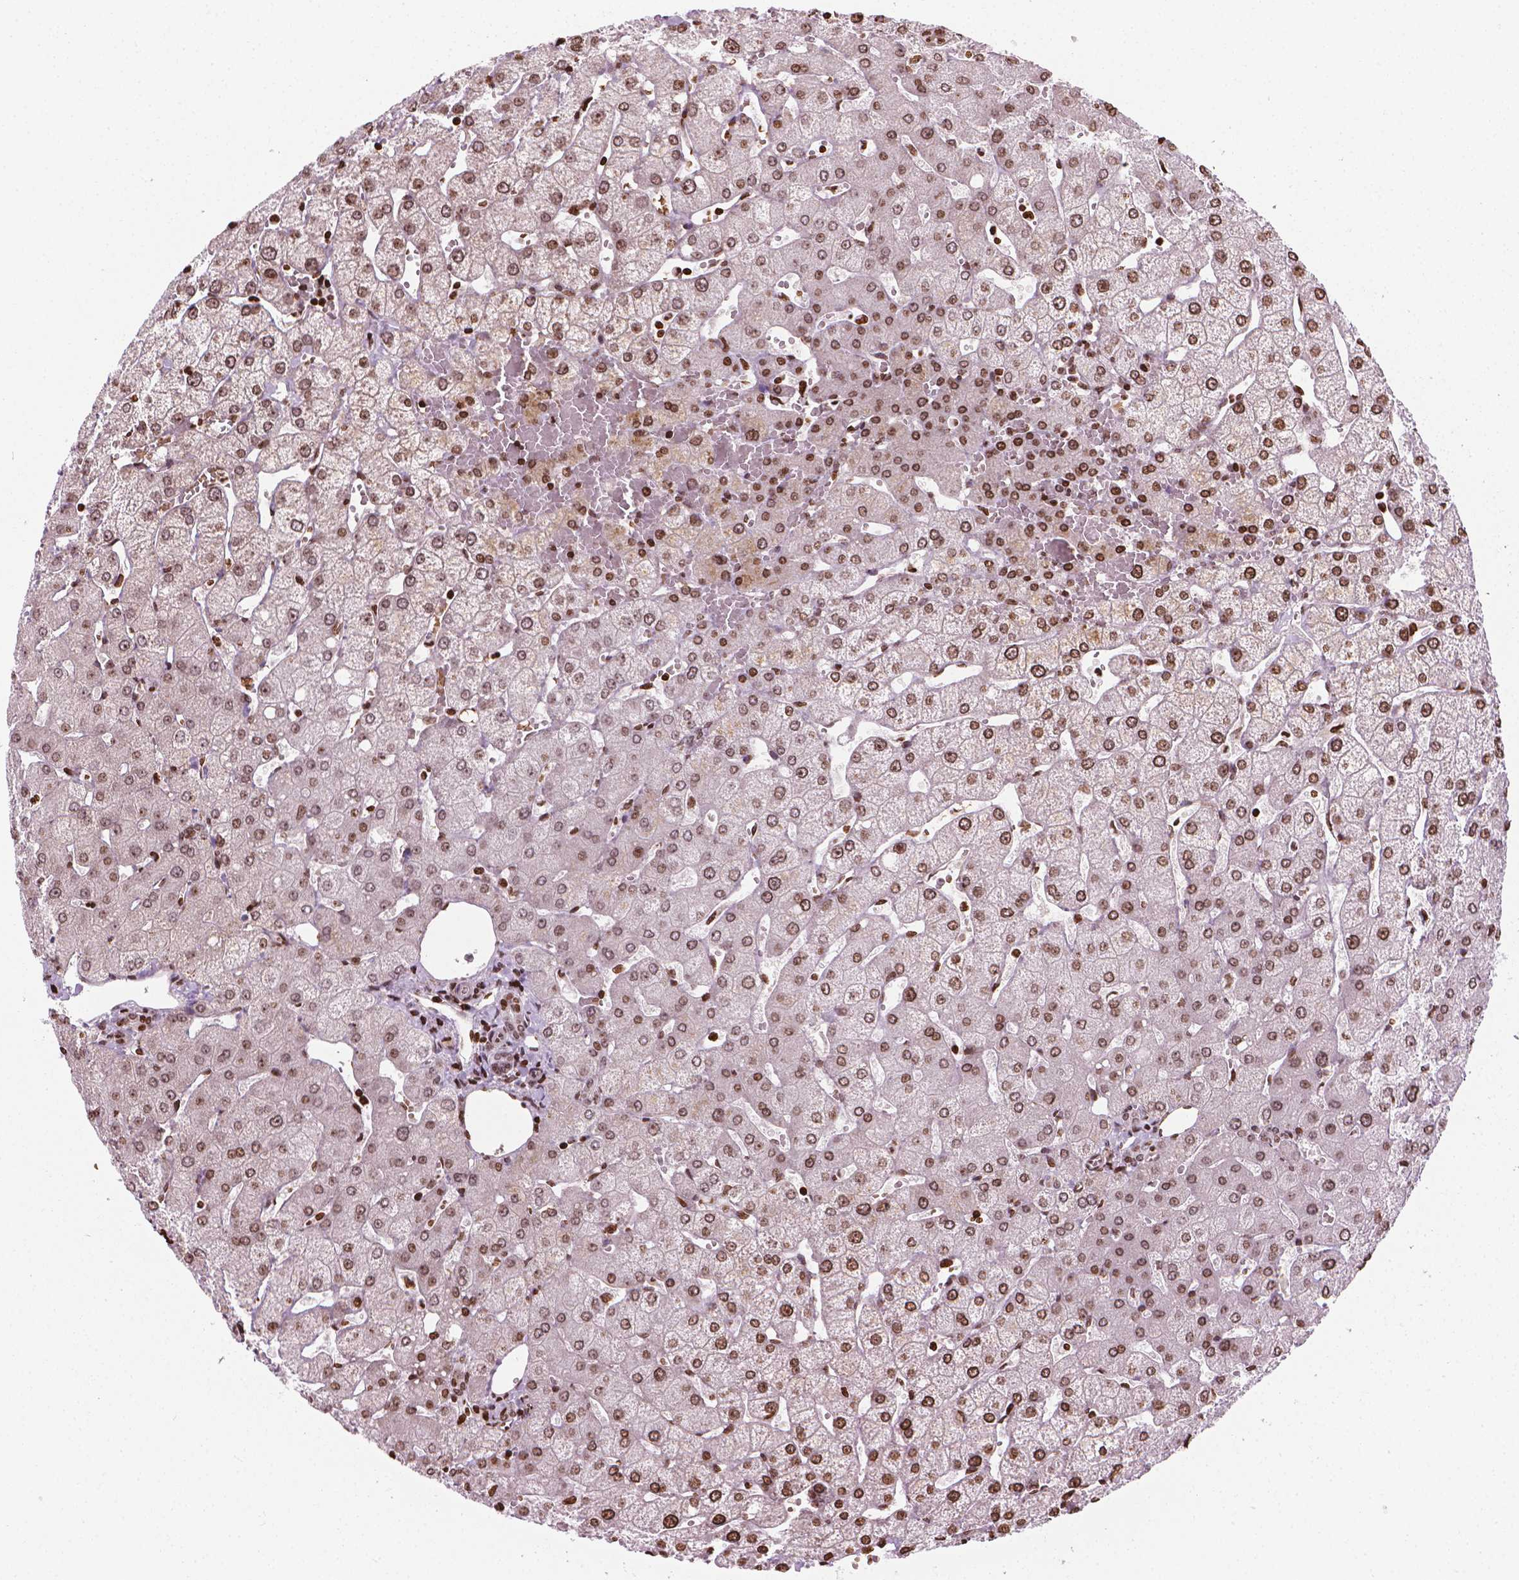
{"staining": {"intensity": "weak", "quantity": ">75%", "location": "nuclear"}, "tissue": "liver", "cell_type": "Cholangiocytes", "image_type": "normal", "snomed": [{"axis": "morphology", "description": "Normal tissue, NOS"}, {"axis": "topography", "description": "Liver"}], "caption": "IHC histopathology image of normal liver stained for a protein (brown), which displays low levels of weak nuclear positivity in about >75% of cholangiocytes.", "gene": "PIP4K2A", "patient": {"sex": "female", "age": 54}}